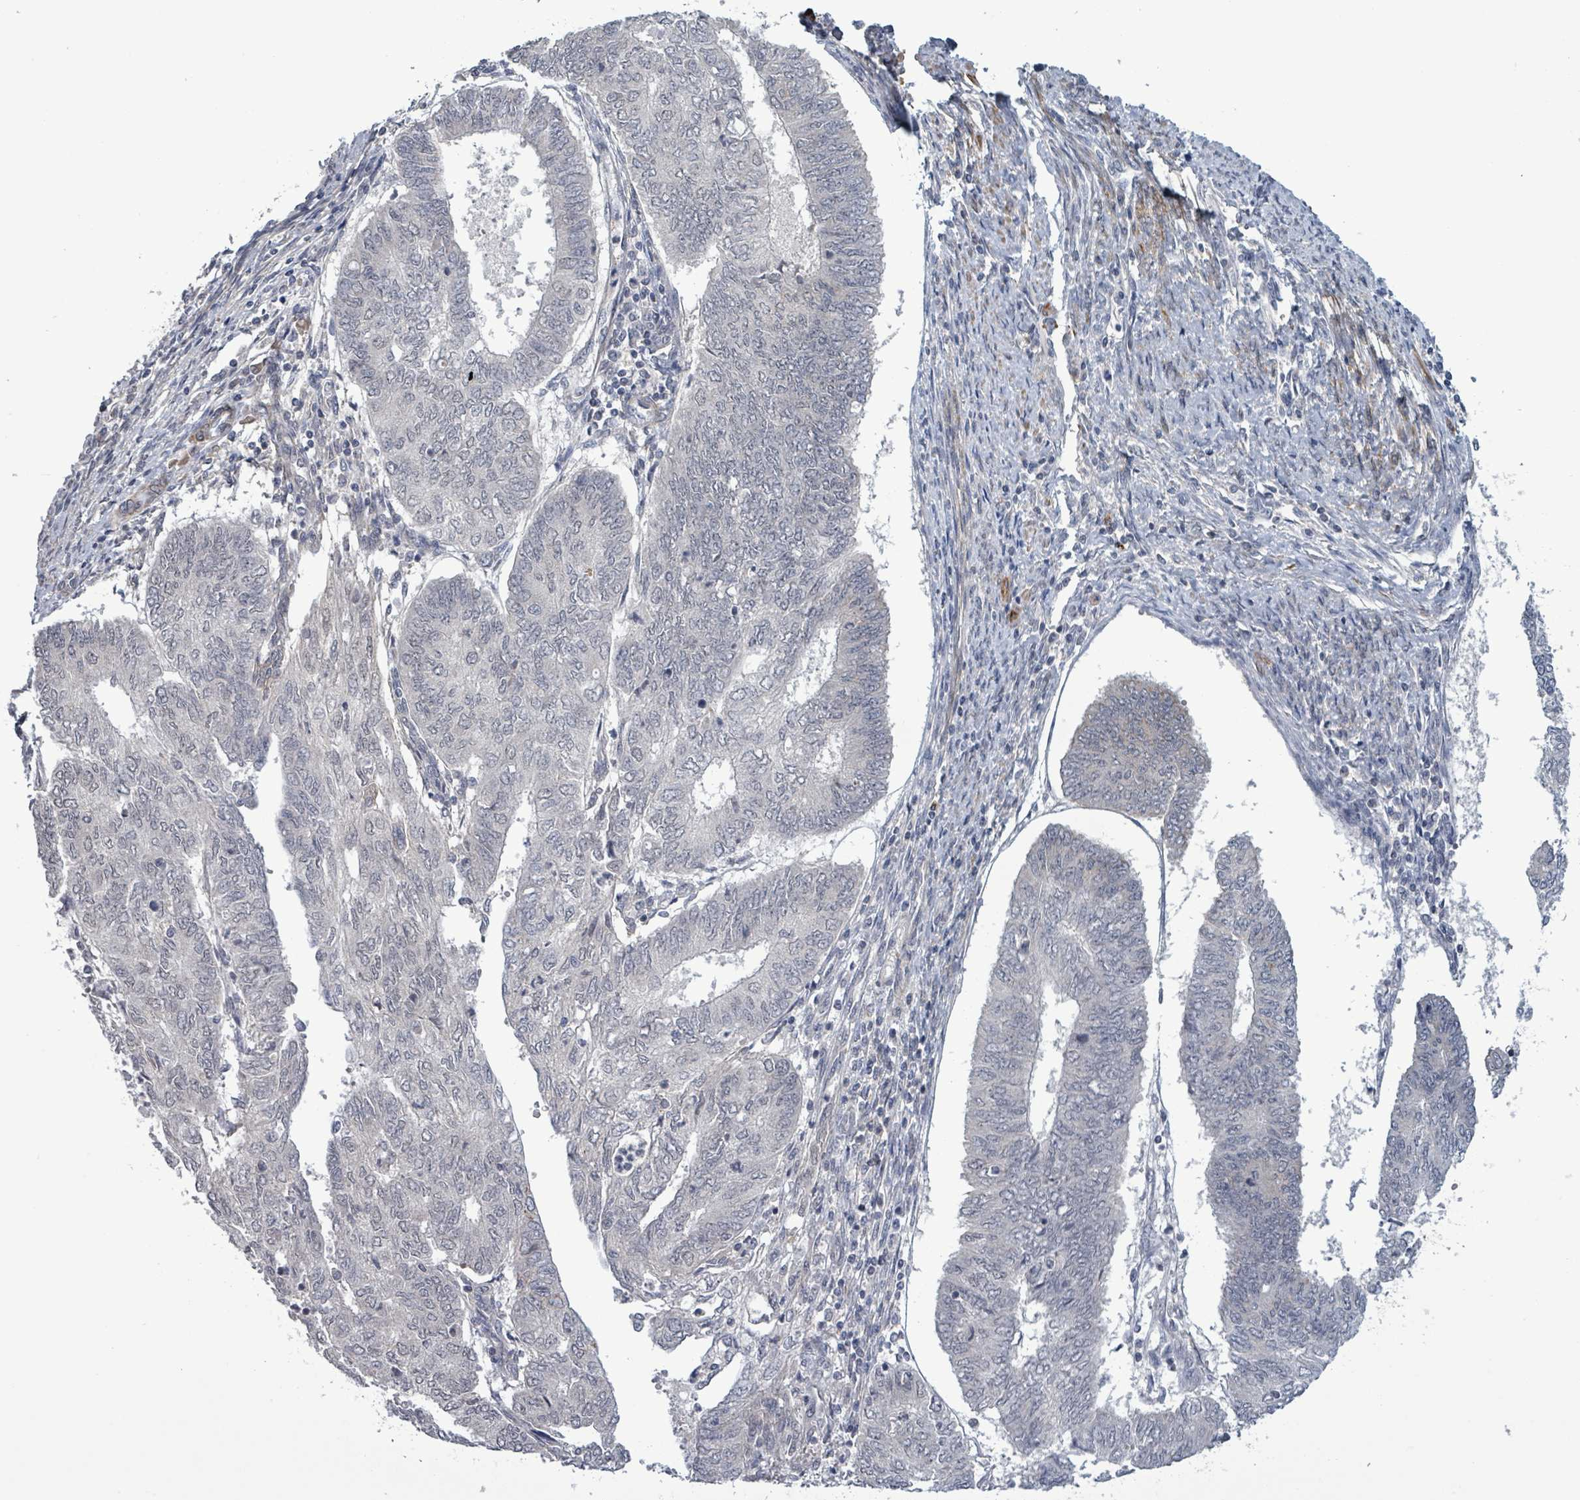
{"staining": {"intensity": "negative", "quantity": "none", "location": "none"}, "tissue": "endometrial cancer", "cell_type": "Tumor cells", "image_type": "cancer", "snomed": [{"axis": "morphology", "description": "Adenocarcinoma, NOS"}, {"axis": "topography", "description": "Endometrium"}], "caption": "Tumor cells are negative for brown protein staining in endometrial cancer.", "gene": "AMMECR1", "patient": {"sex": "female", "age": 68}}